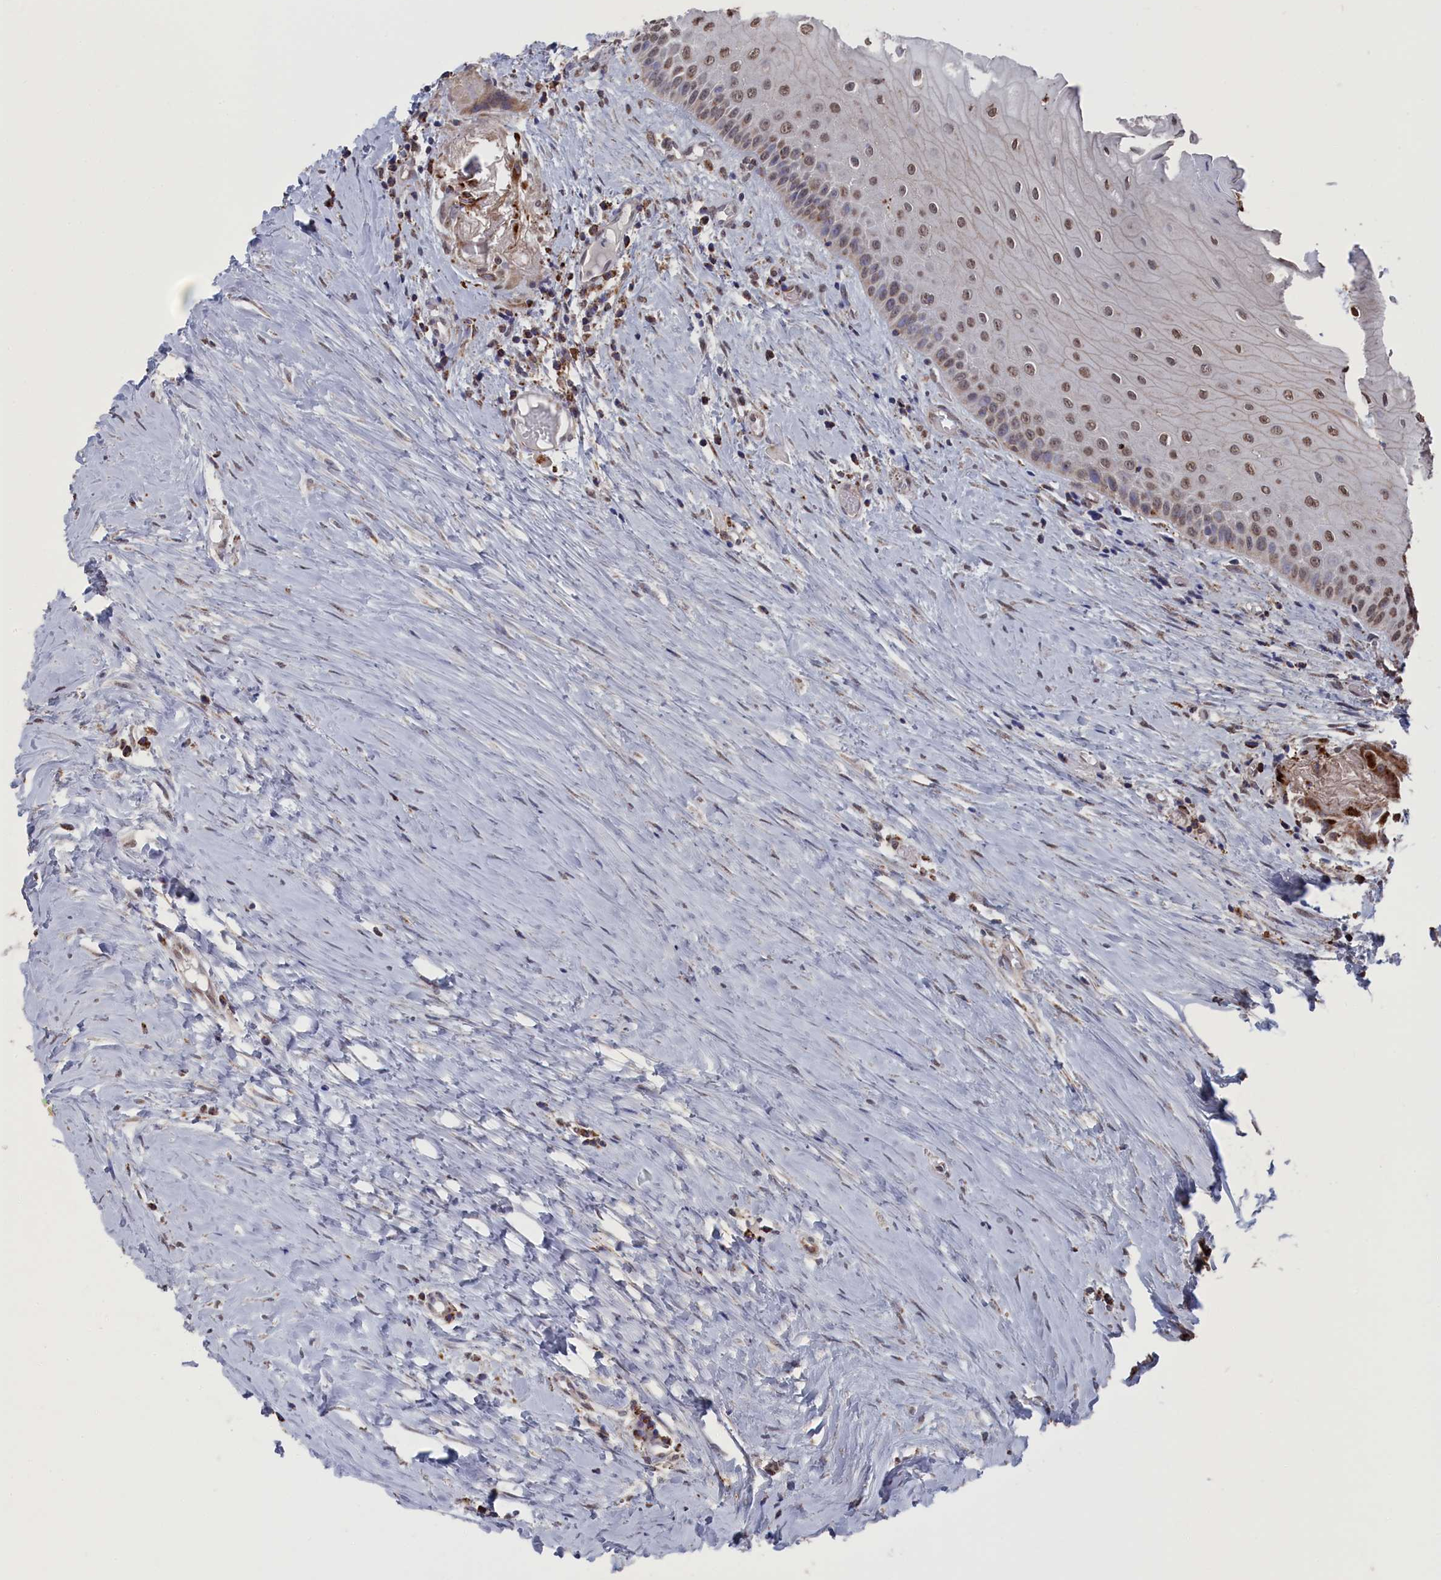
{"staining": {"intensity": "moderate", "quantity": "25%-75%", "location": "nuclear"}, "tissue": "oral mucosa", "cell_type": "Squamous epithelial cells", "image_type": "normal", "snomed": [{"axis": "morphology", "description": "Normal tissue, NOS"}, {"axis": "topography", "description": "Skeletal muscle"}, {"axis": "topography", "description": "Oral tissue"}, {"axis": "topography", "description": "Peripheral nerve tissue"}], "caption": "High-power microscopy captured an immunohistochemistry image of normal oral mucosa, revealing moderate nuclear staining in about 25%-75% of squamous epithelial cells.", "gene": "SMG9", "patient": {"sex": "female", "age": 84}}